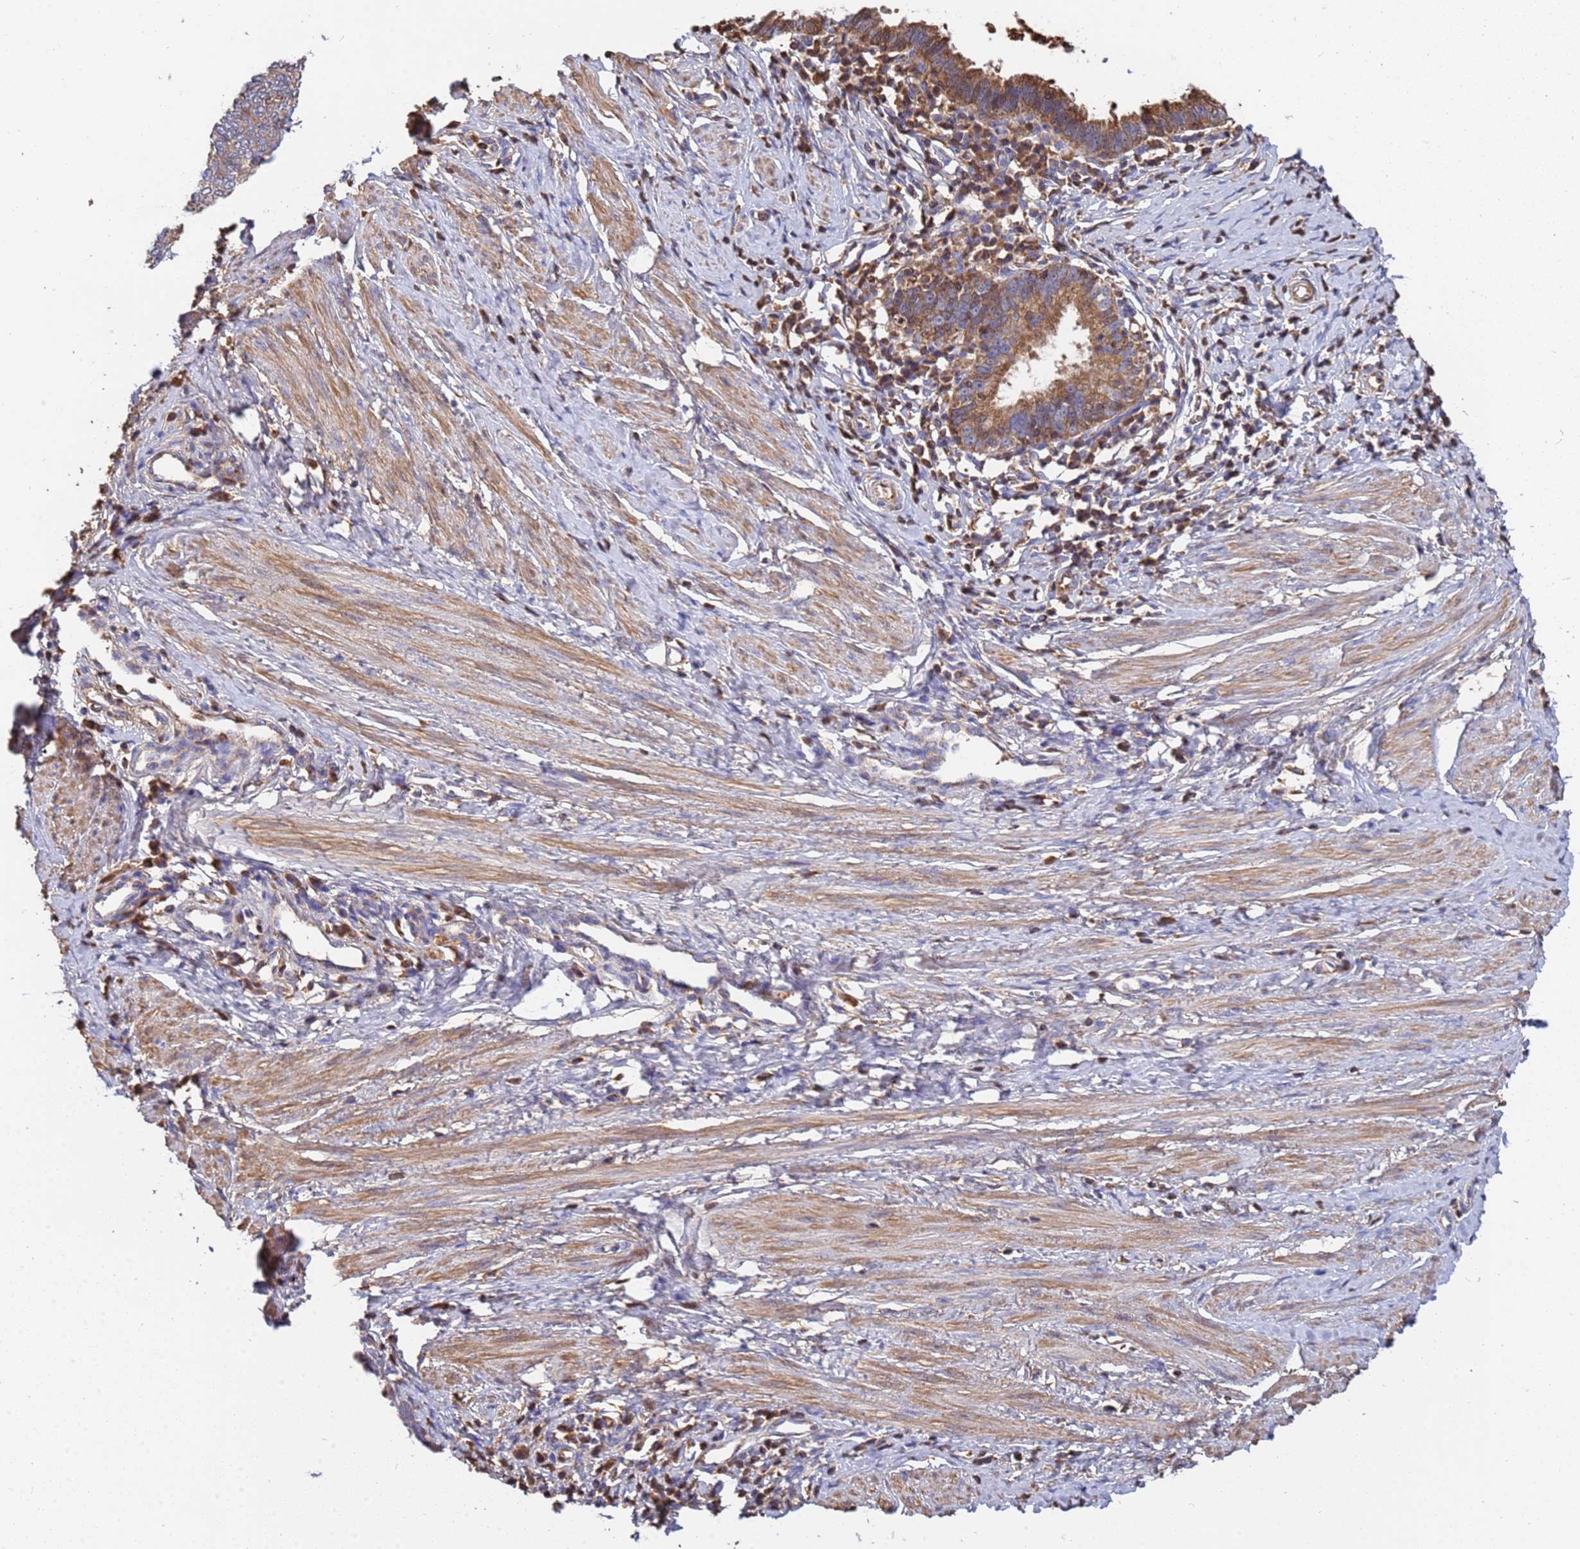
{"staining": {"intensity": "moderate", "quantity": ">75%", "location": "cytoplasmic/membranous"}, "tissue": "cervical cancer", "cell_type": "Tumor cells", "image_type": "cancer", "snomed": [{"axis": "morphology", "description": "Adenocarcinoma, NOS"}, {"axis": "topography", "description": "Cervix"}], "caption": "High-magnification brightfield microscopy of adenocarcinoma (cervical) stained with DAB (3,3'-diaminobenzidine) (brown) and counterstained with hematoxylin (blue). tumor cells exhibit moderate cytoplasmic/membranous staining is appreciated in about>75% of cells.", "gene": "GLUD1", "patient": {"sex": "female", "age": 36}}